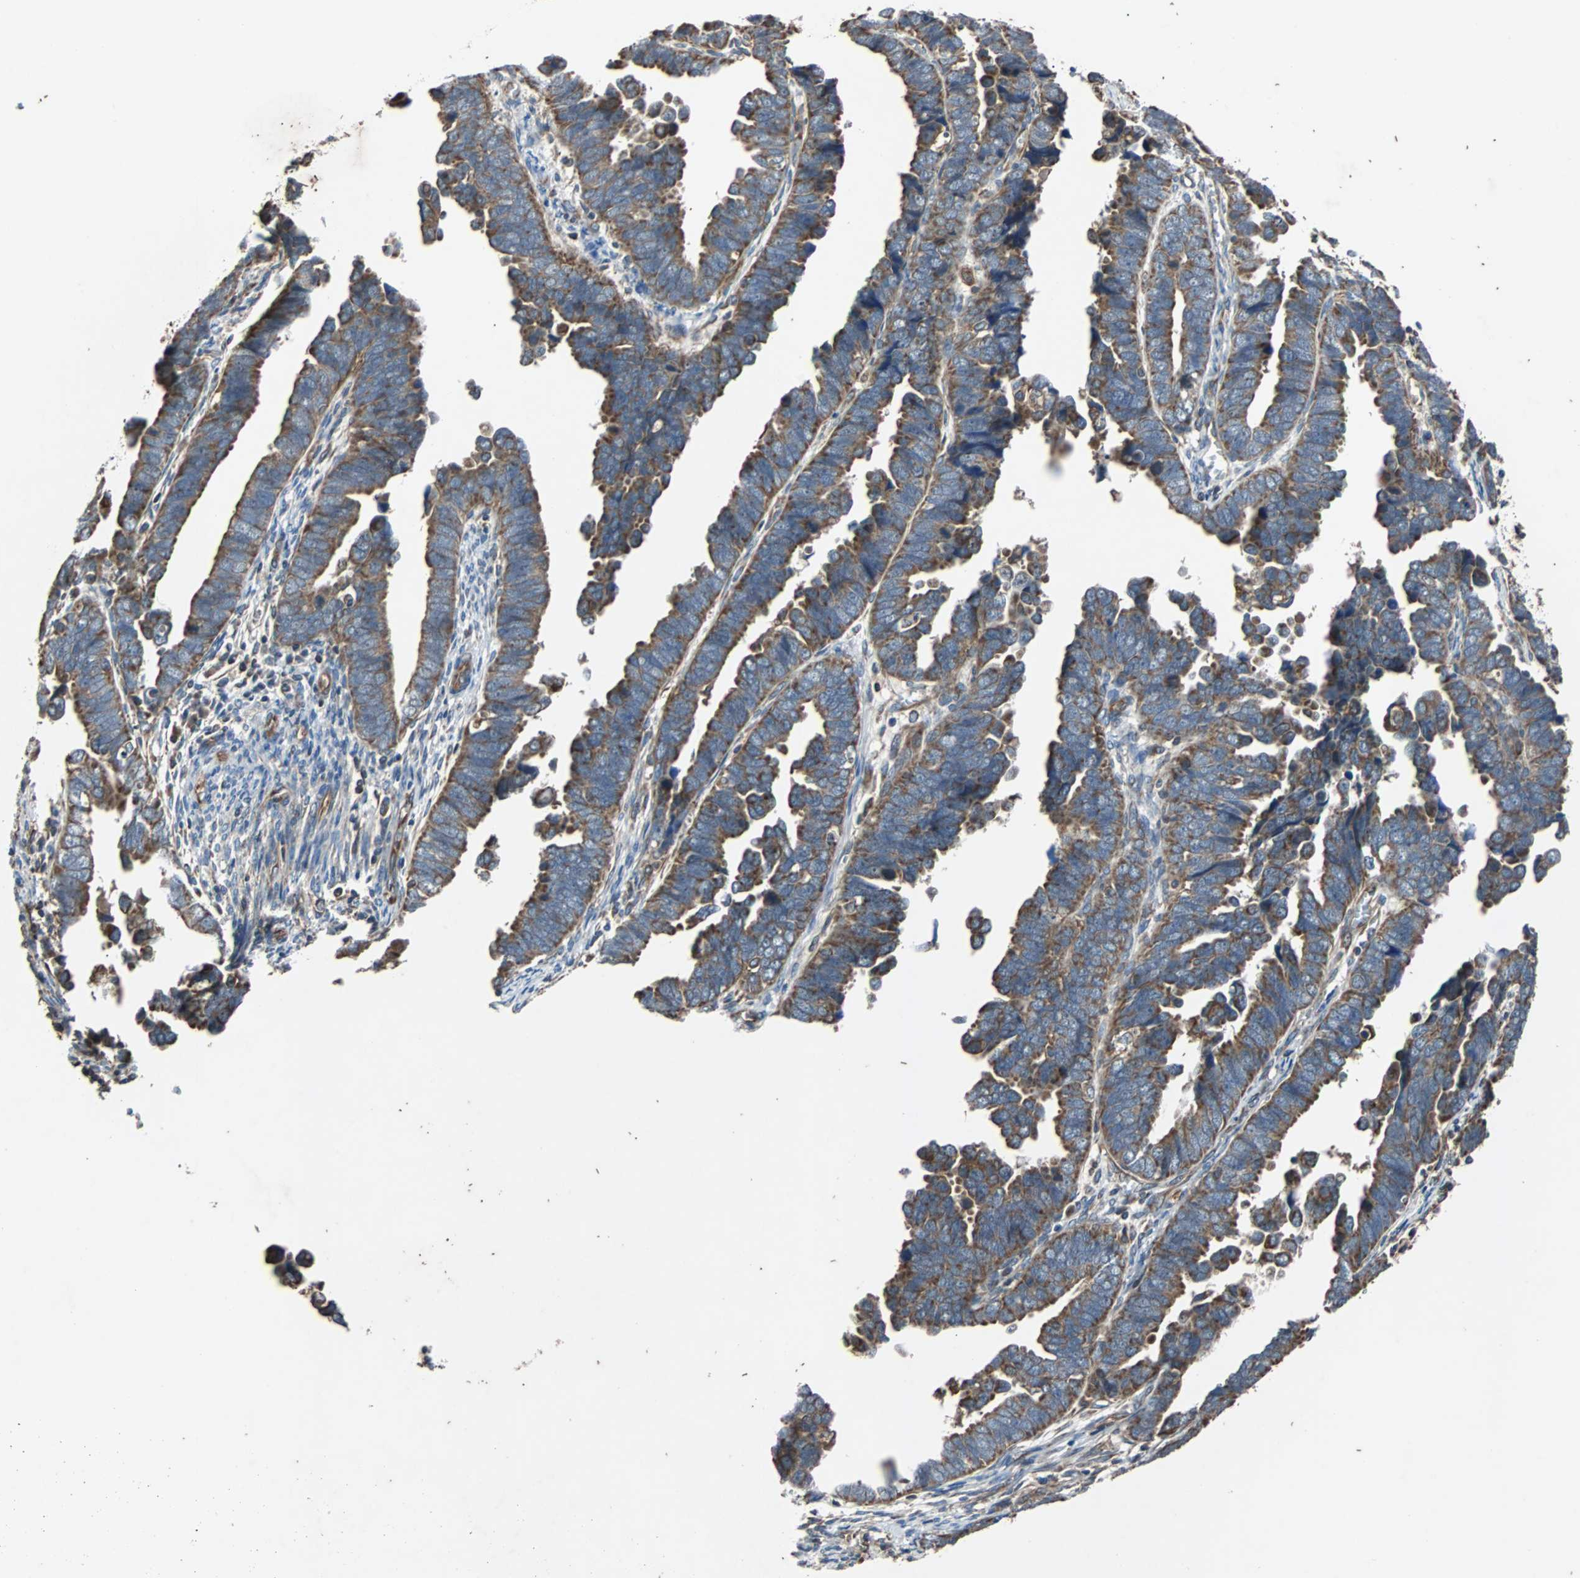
{"staining": {"intensity": "moderate", "quantity": ">75%", "location": "cytoplasmic/membranous"}, "tissue": "endometrial cancer", "cell_type": "Tumor cells", "image_type": "cancer", "snomed": [{"axis": "morphology", "description": "Adenocarcinoma, NOS"}, {"axis": "topography", "description": "Endometrium"}], "caption": "A histopathology image showing moderate cytoplasmic/membranous positivity in about >75% of tumor cells in adenocarcinoma (endometrial), as visualized by brown immunohistochemical staining.", "gene": "ACTR3", "patient": {"sex": "female", "age": 75}}